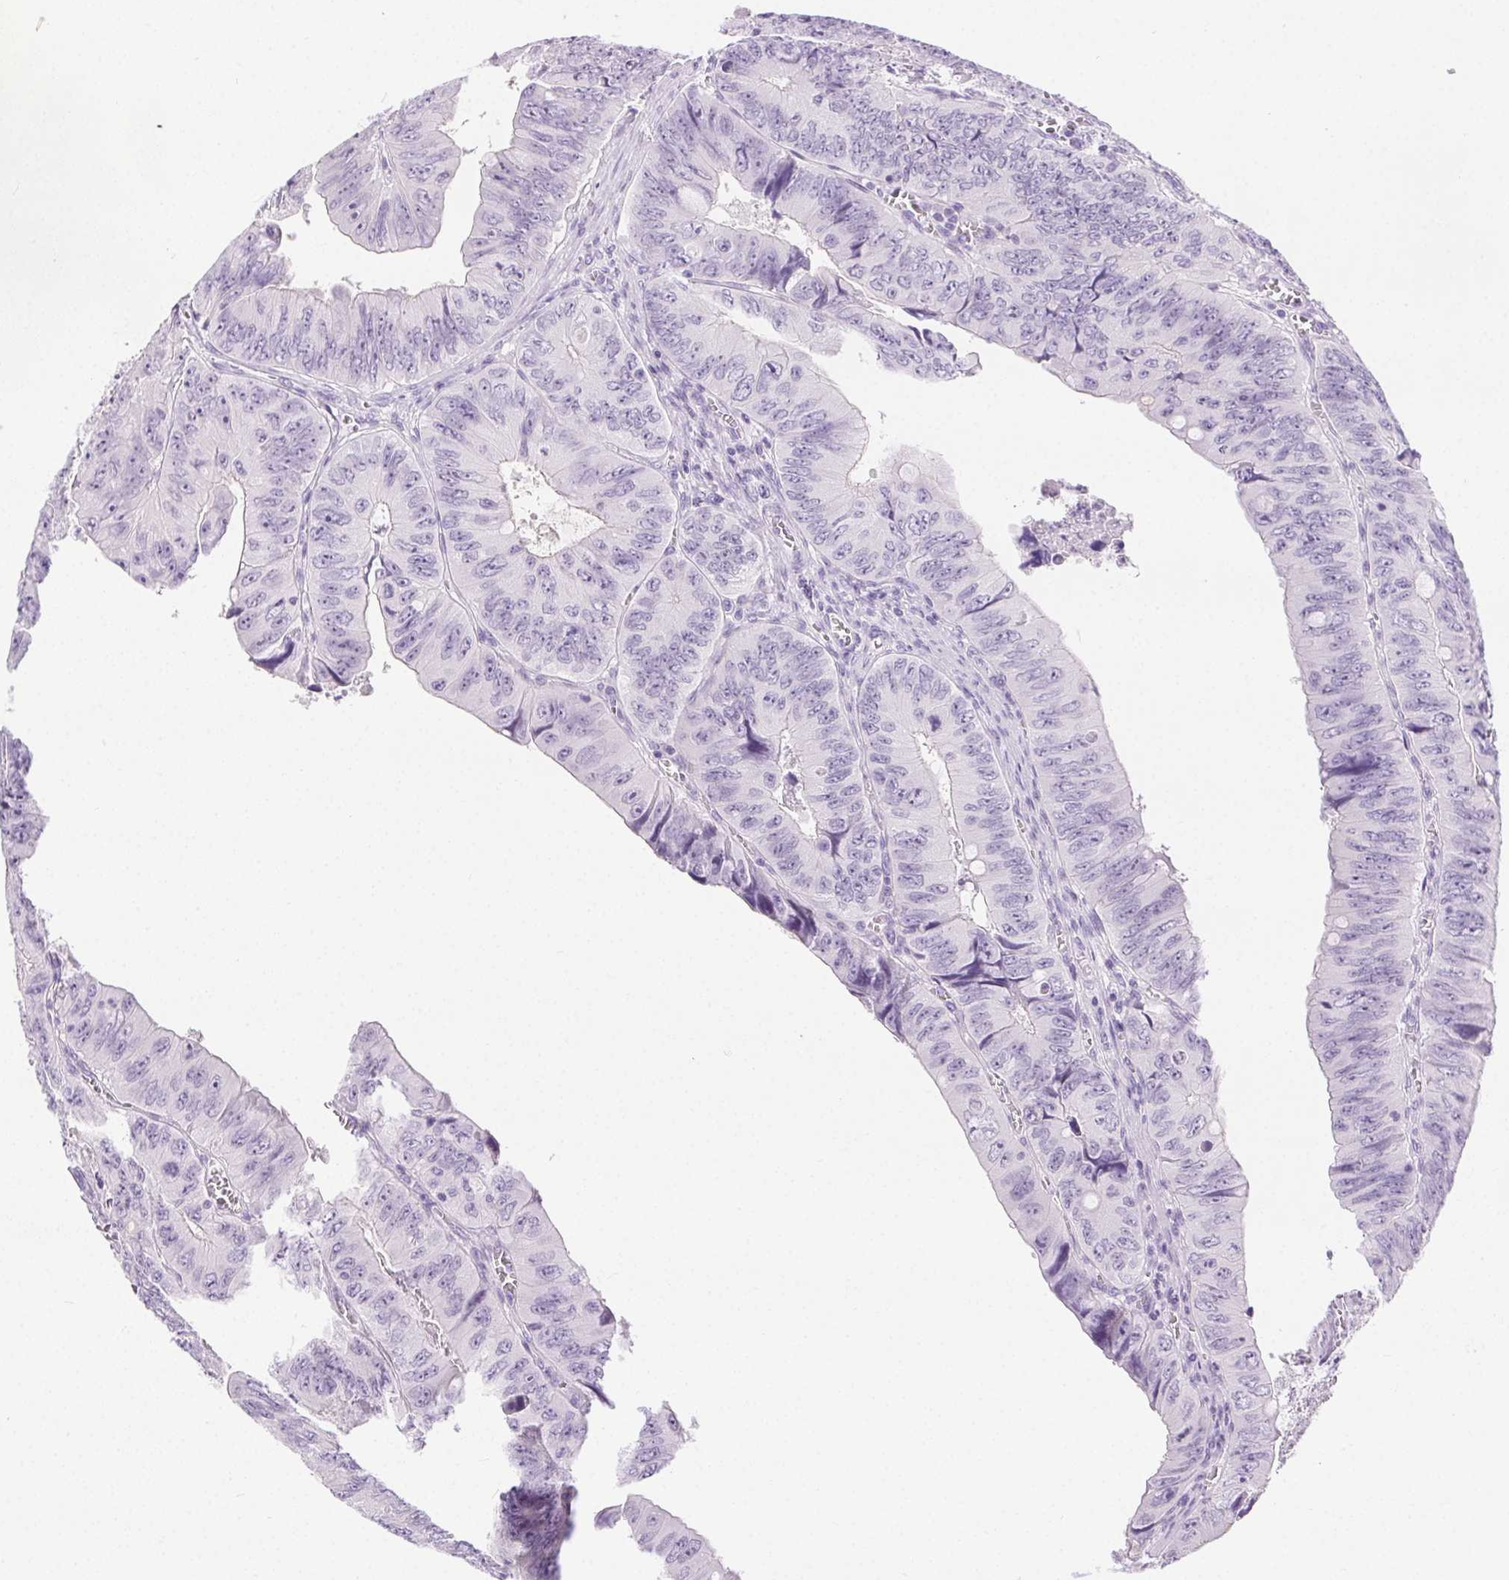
{"staining": {"intensity": "negative", "quantity": "none", "location": "none"}, "tissue": "colorectal cancer", "cell_type": "Tumor cells", "image_type": "cancer", "snomed": [{"axis": "morphology", "description": "Adenocarcinoma, NOS"}, {"axis": "topography", "description": "Colon"}], "caption": "The histopathology image exhibits no staining of tumor cells in colorectal adenocarcinoma.", "gene": "C20orf85", "patient": {"sex": "female", "age": 84}}